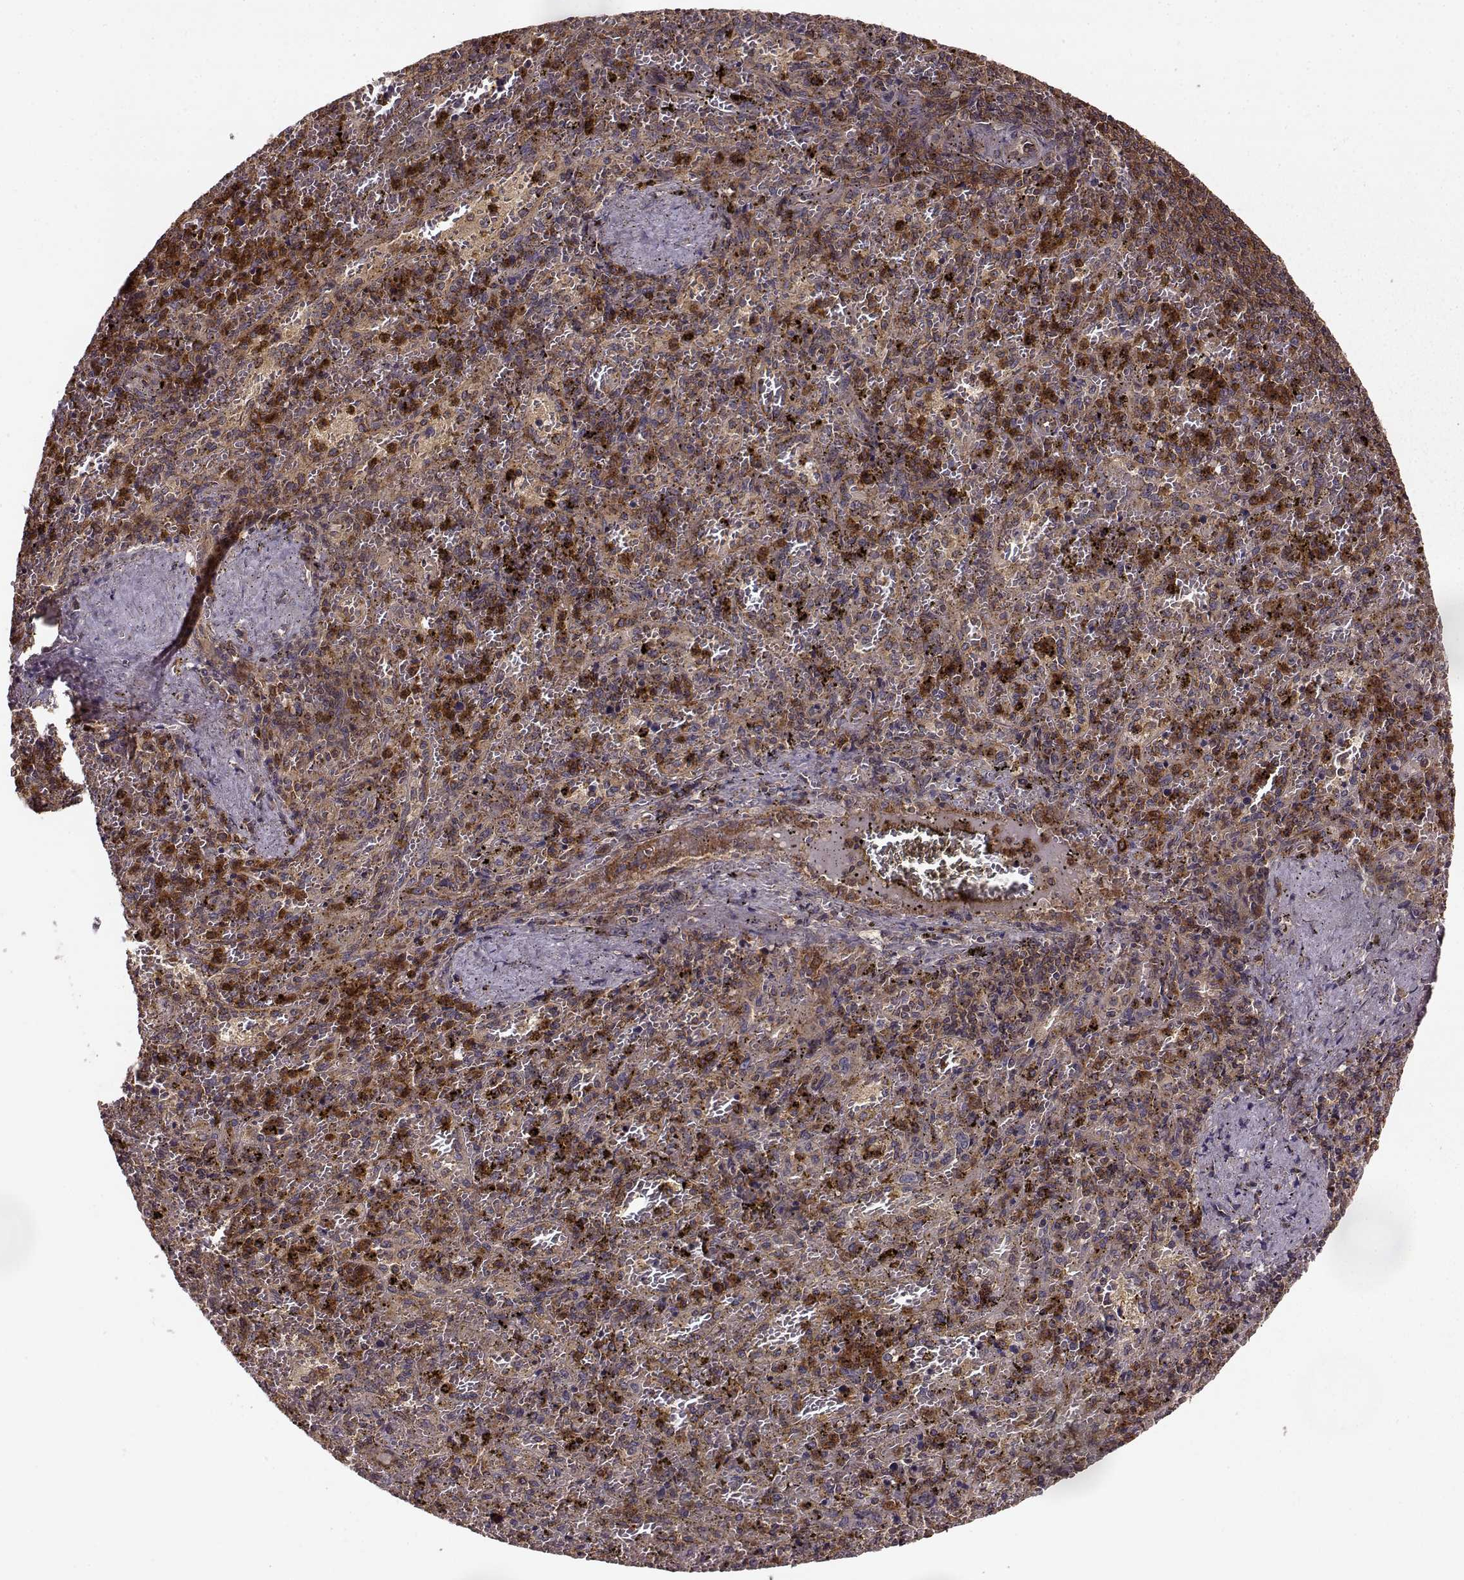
{"staining": {"intensity": "strong", "quantity": "25%-75%", "location": "cytoplasmic/membranous"}, "tissue": "spleen", "cell_type": "Cells in red pulp", "image_type": "normal", "snomed": [{"axis": "morphology", "description": "Normal tissue, NOS"}, {"axis": "topography", "description": "Spleen"}], "caption": "A brown stain labels strong cytoplasmic/membranous positivity of a protein in cells in red pulp of unremarkable human spleen. (DAB (3,3'-diaminobenzidine) IHC with brightfield microscopy, high magnification).", "gene": "IFRD2", "patient": {"sex": "female", "age": 50}}